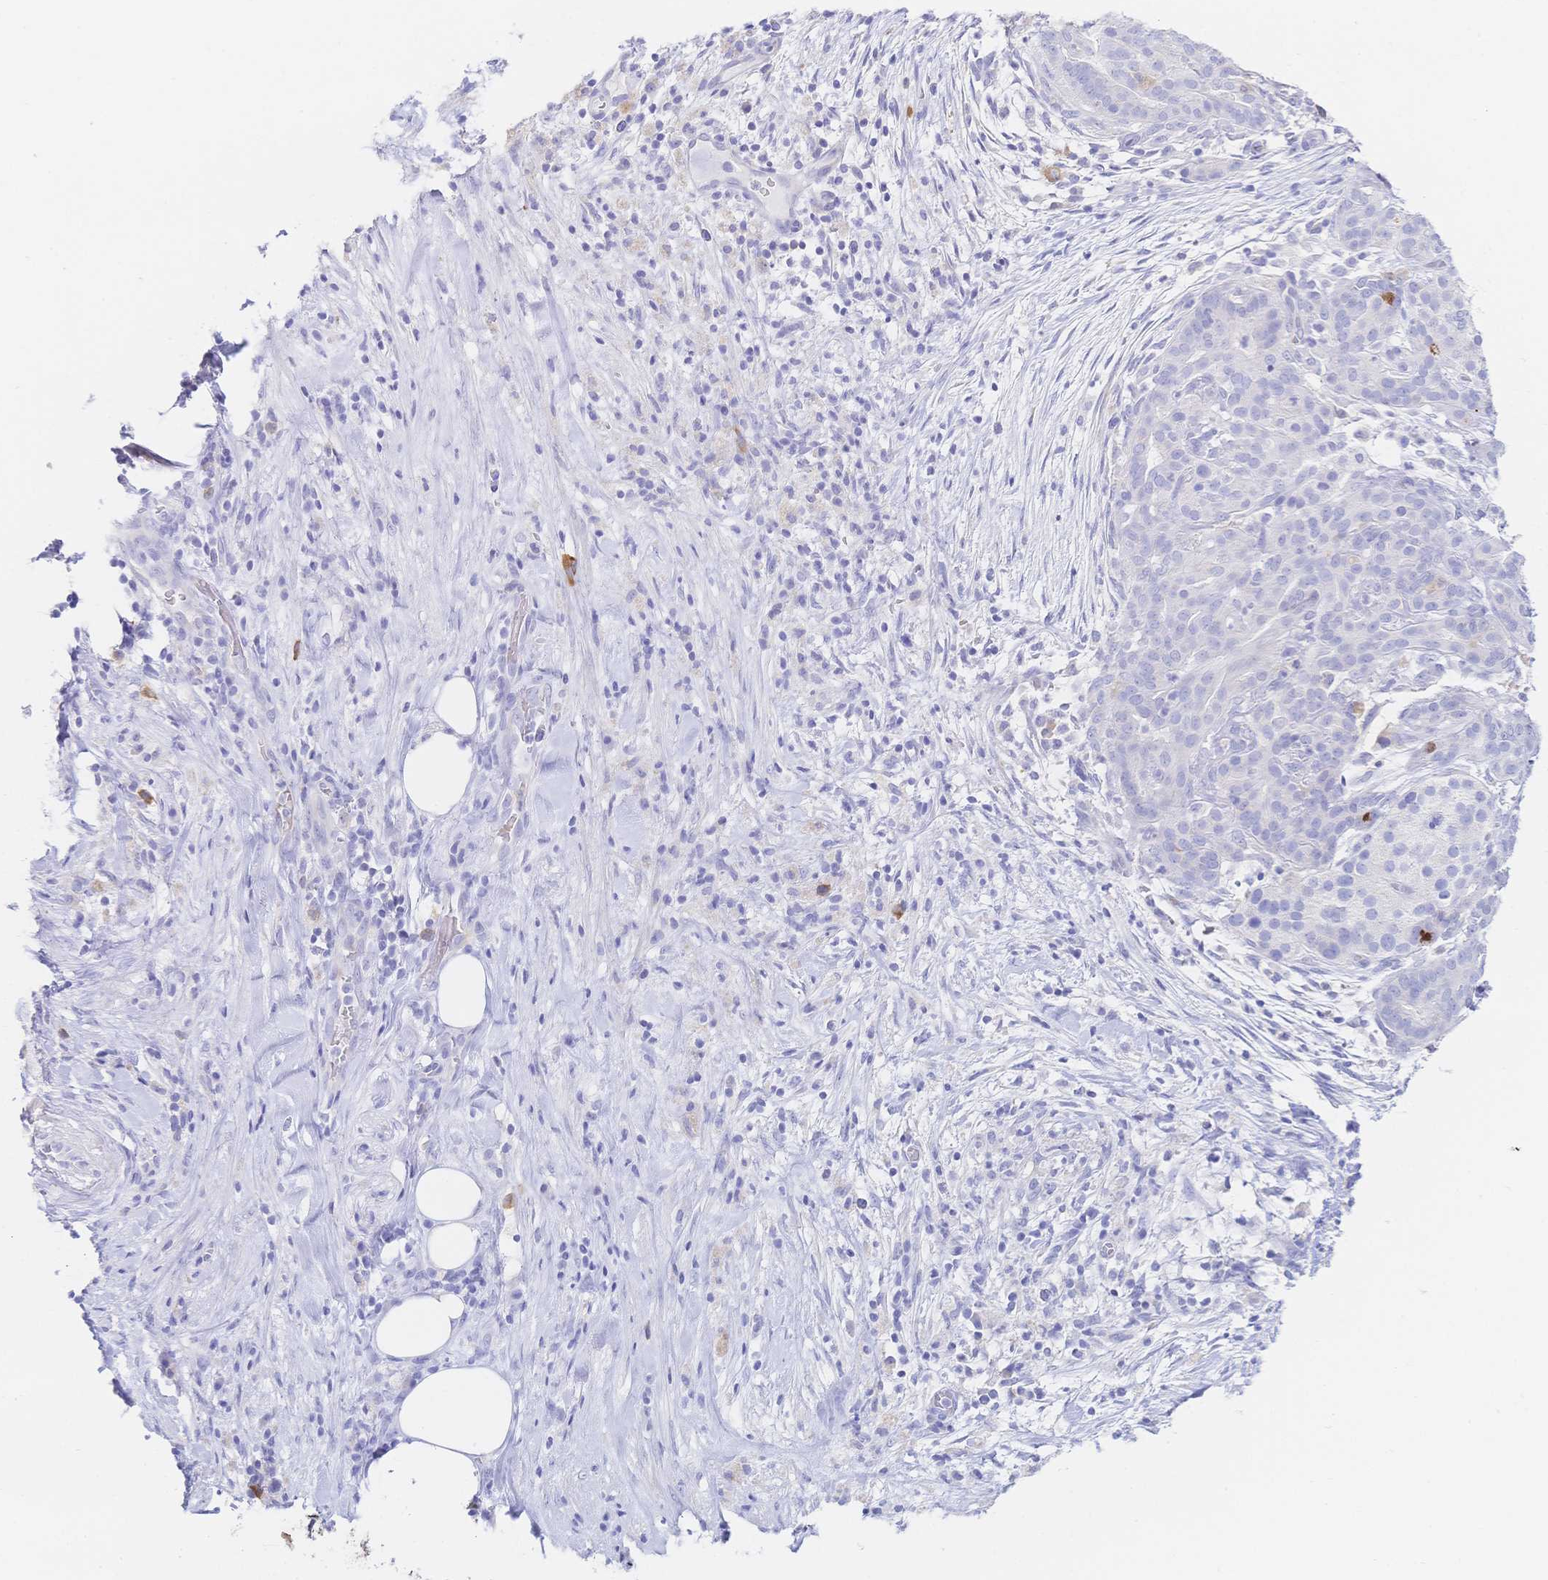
{"staining": {"intensity": "negative", "quantity": "none", "location": "none"}, "tissue": "pancreatic cancer", "cell_type": "Tumor cells", "image_type": "cancer", "snomed": [{"axis": "morphology", "description": "Adenocarcinoma, NOS"}, {"axis": "topography", "description": "Pancreas"}], "caption": "DAB (3,3'-diaminobenzidine) immunohistochemical staining of pancreatic adenocarcinoma exhibits no significant positivity in tumor cells. (Immunohistochemistry, brightfield microscopy, high magnification).", "gene": "RRM1", "patient": {"sex": "male", "age": 44}}